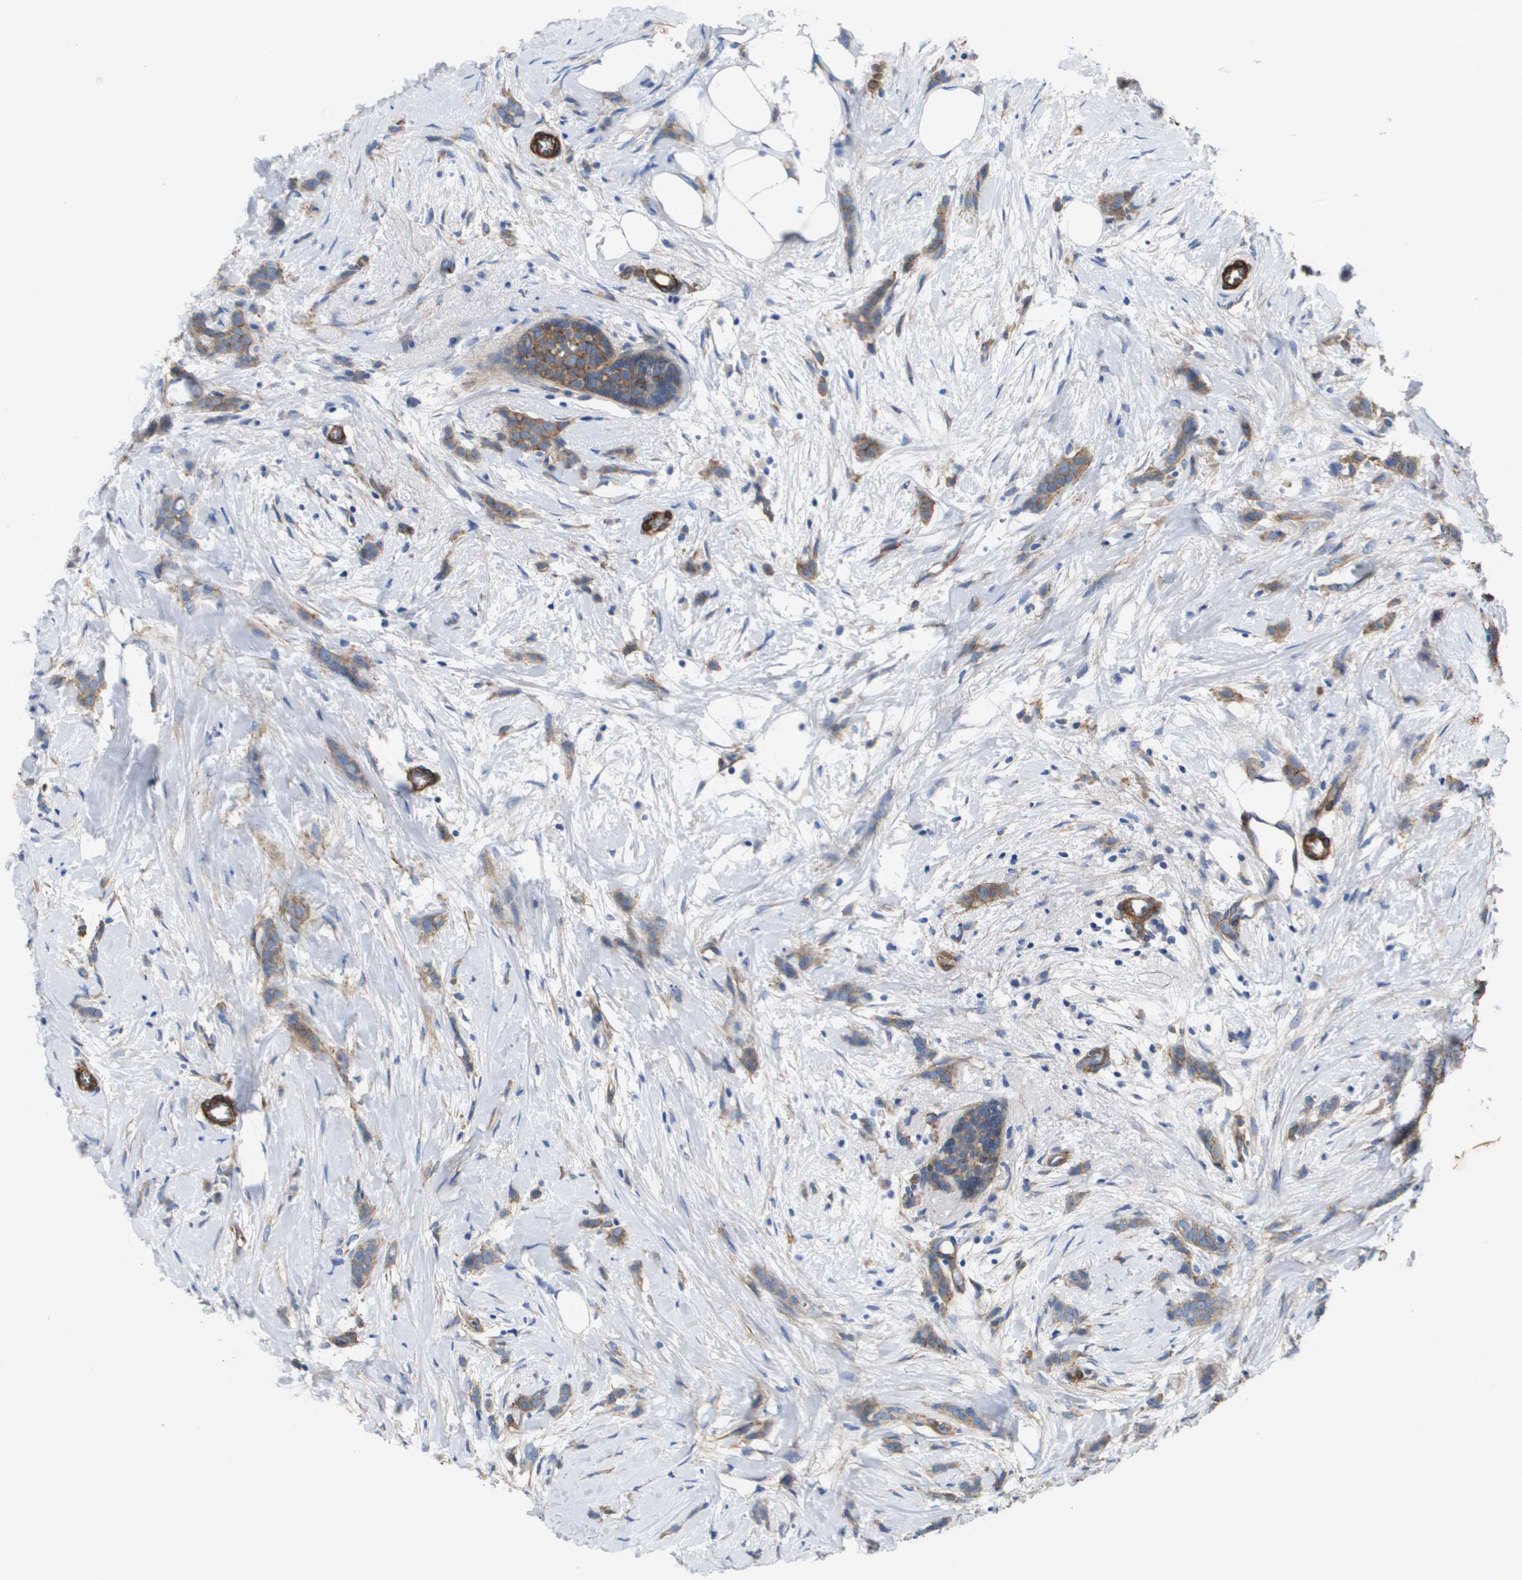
{"staining": {"intensity": "moderate", "quantity": ">75%", "location": "cytoplasmic/membranous"}, "tissue": "breast cancer", "cell_type": "Tumor cells", "image_type": "cancer", "snomed": [{"axis": "morphology", "description": "Lobular carcinoma, in situ"}, {"axis": "morphology", "description": "Lobular carcinoma"}, {"axis": "topography", "description": "Breast"}], "caption": "Immunohistochemistry (IHC) (DAB) staining of lobular carcinoma (breast) demonstrates moderate cytoplasmic/membranous protein staining in about >75% of tumor cells.", "gene": "LPP", "patient": {"sex": "female", "age": 41}}